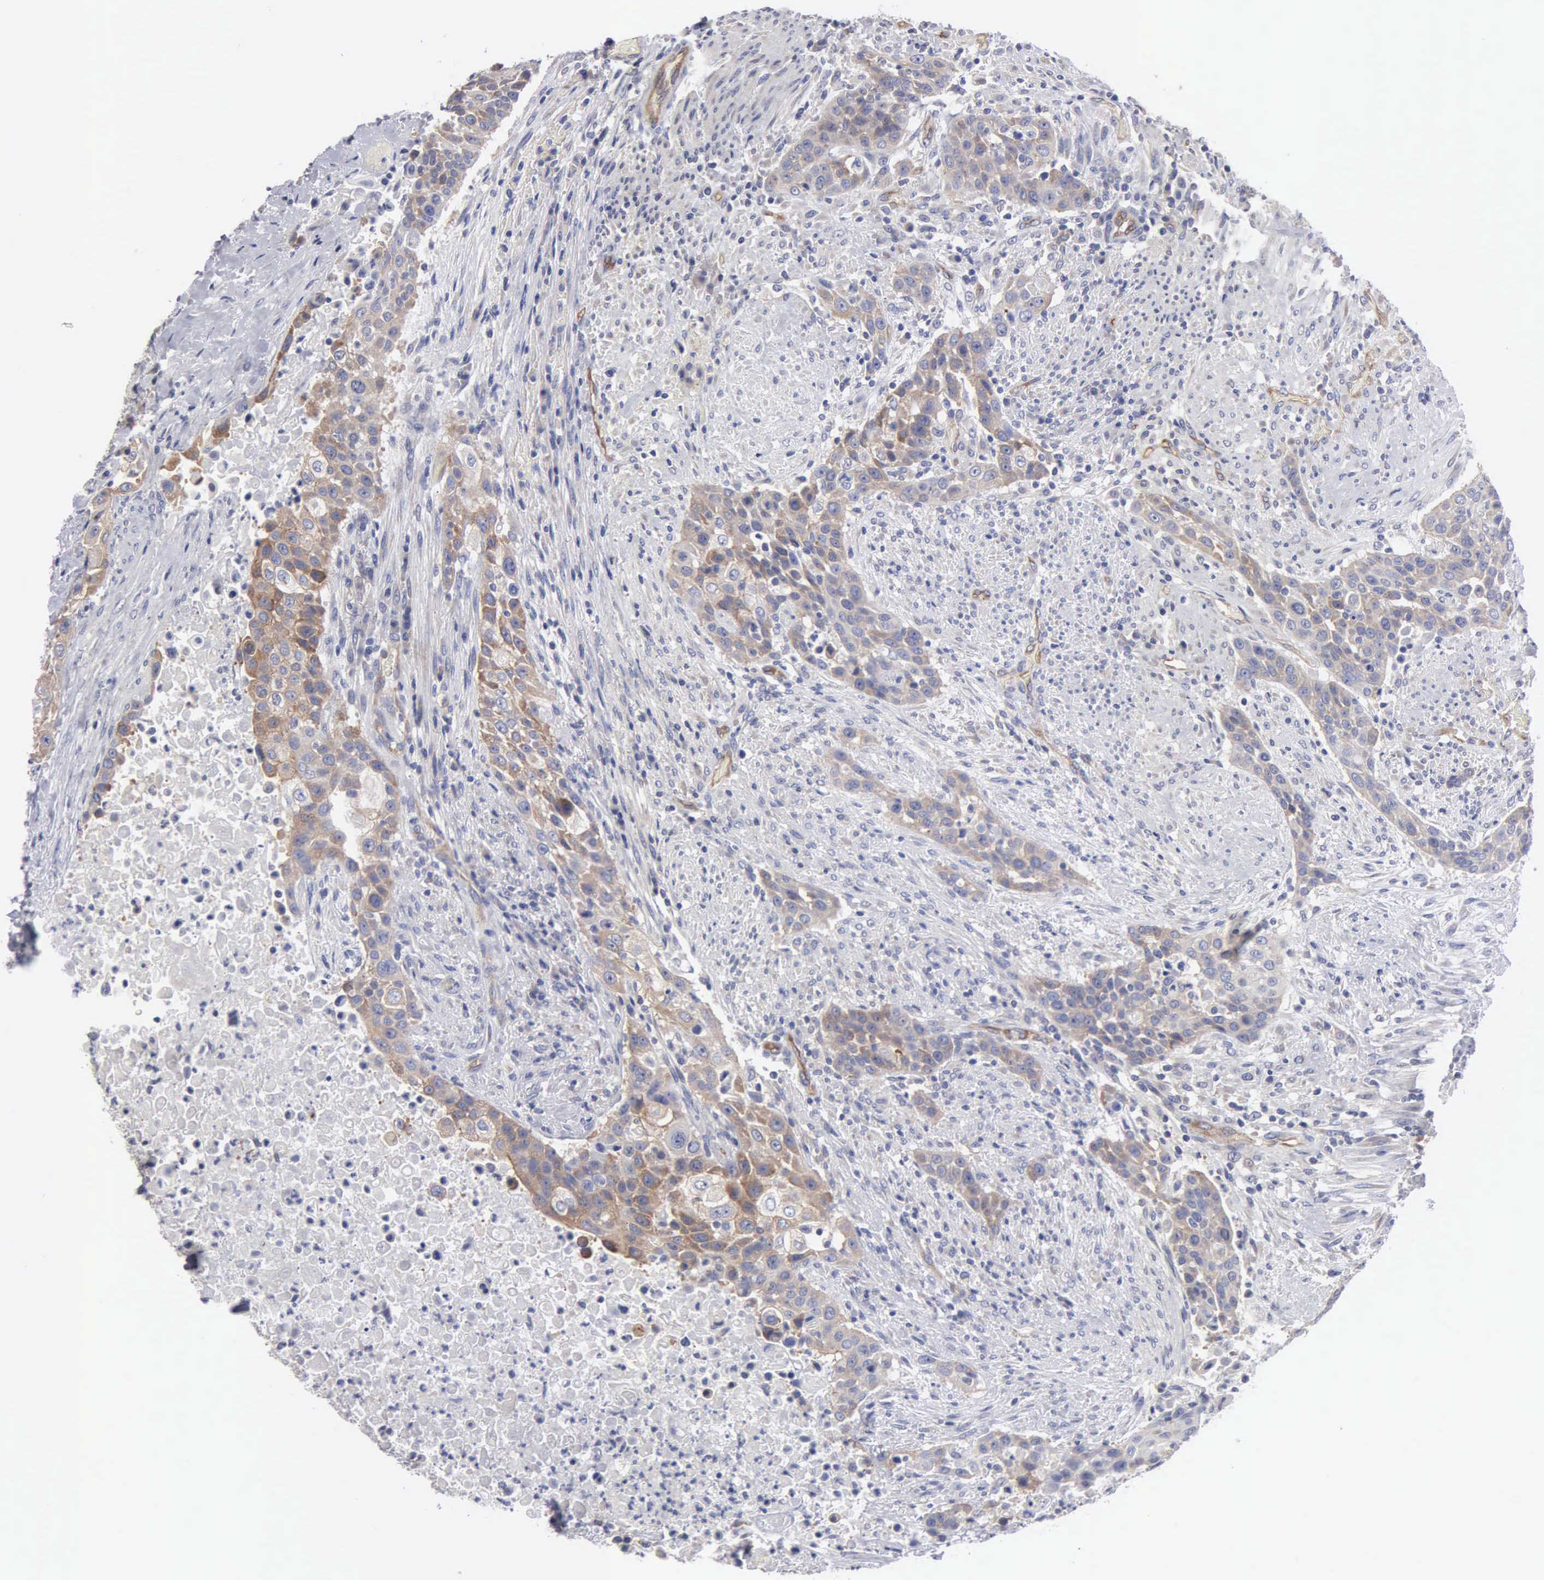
{"staining": {"intensity": "weak", "quantity": "25%-75%", "location": "cytoplasmic/membranous"}, "tissue": "urothelial cancer", "cell_type": "Tumor cells", "image_type": "cancer", "snomed": [{"axis": "morphology", "description": "Urothelial carcinoma, High grade"}, {"axis": "topography", "description": "Urinary bladder"}], "caption": "Urothelial cancer stained with immunohistochemistry (IHC) exhibits weak cytoplasmic/membranous staining in about 25%-75% of tumor cells.", "gene": "RDX", "patient": {"sex": "male", "age": 74}}